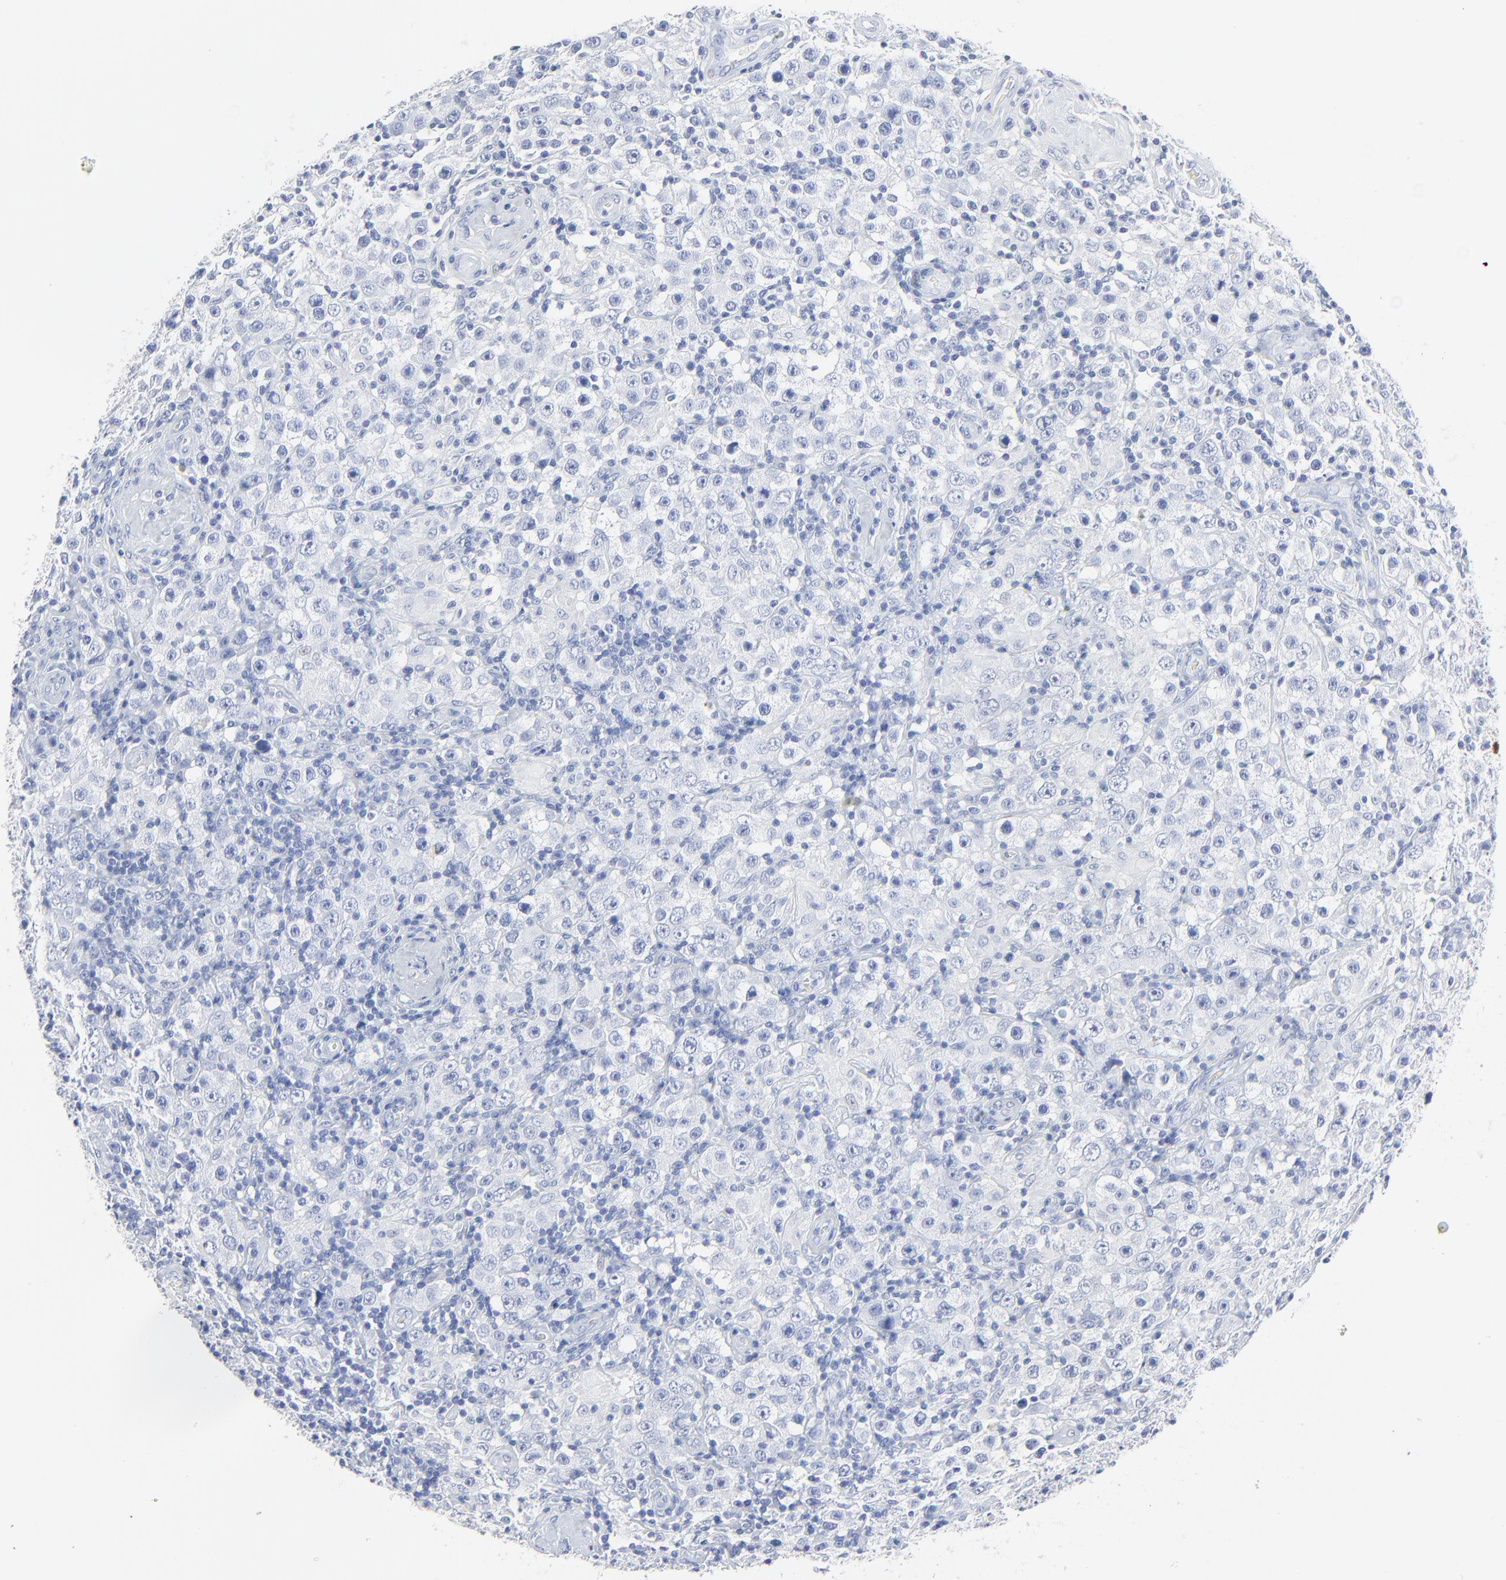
{"staining": {"intensity": "negative", "quantity": "none", "location": "none"}, "tissue": "testis cancer", "cell_type": "Tumor cells", "image_type": "cancer", "snomed": [{"axis": "morphology", "description": "Seminoma, NOS"}, {"axis": "topography", "description": "Testis"}], "caption": "Tumor cells show no significant positivity in testis cancer (seminoma). The staining was performed using DAB to visualize the protein expression in brown, while the nuclei were stained in blue with hematoxylin (Magnification: 20x).", "gene": "LCN2", "patient": {"sex": "male", "age": 32}}